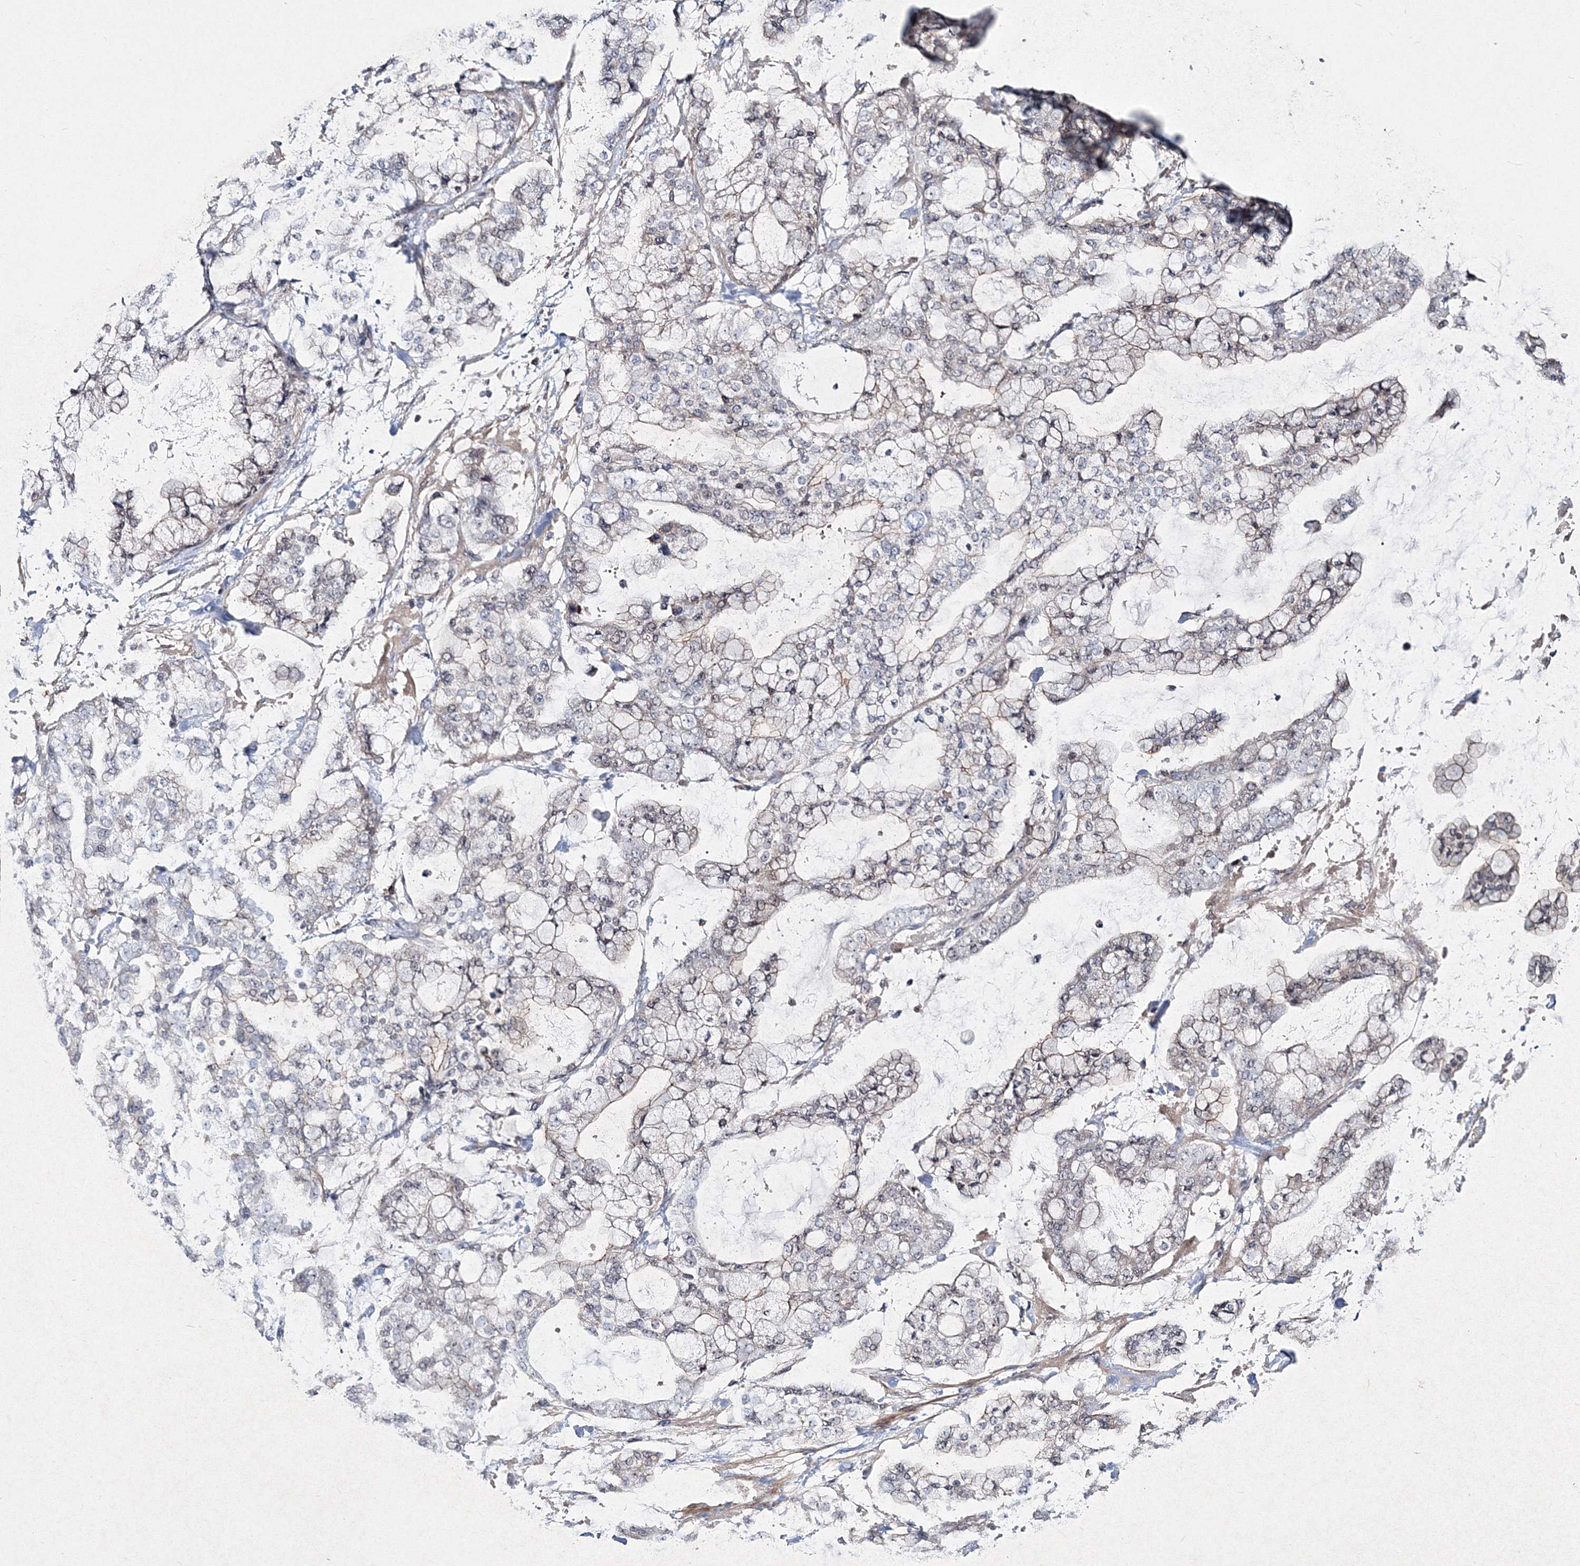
{"staining": {"intensity": "negative", "quantity": "none", "location": "none"}, "tissue": "stomach cancer", "cell_type": "Tumor cells", "image_type": "cancer", "snomed": [{"axis": "morphology", "description": "Normal tissue, NOS"}, {"axis": "morphology", "description": "Adenocarcinoma, NOS"}, {"axis": "topography", "description": "Stomach, upper"}, {"axis": "topography", "description": "Stomach"}], "caption": "Image shows no protein positivity in tumor cells of stomach cancer tissue. (IHC, brightfield microscopy, high magnification).", "gene": "C11orf52", "patient": {"sex": "male", "age": 76}}